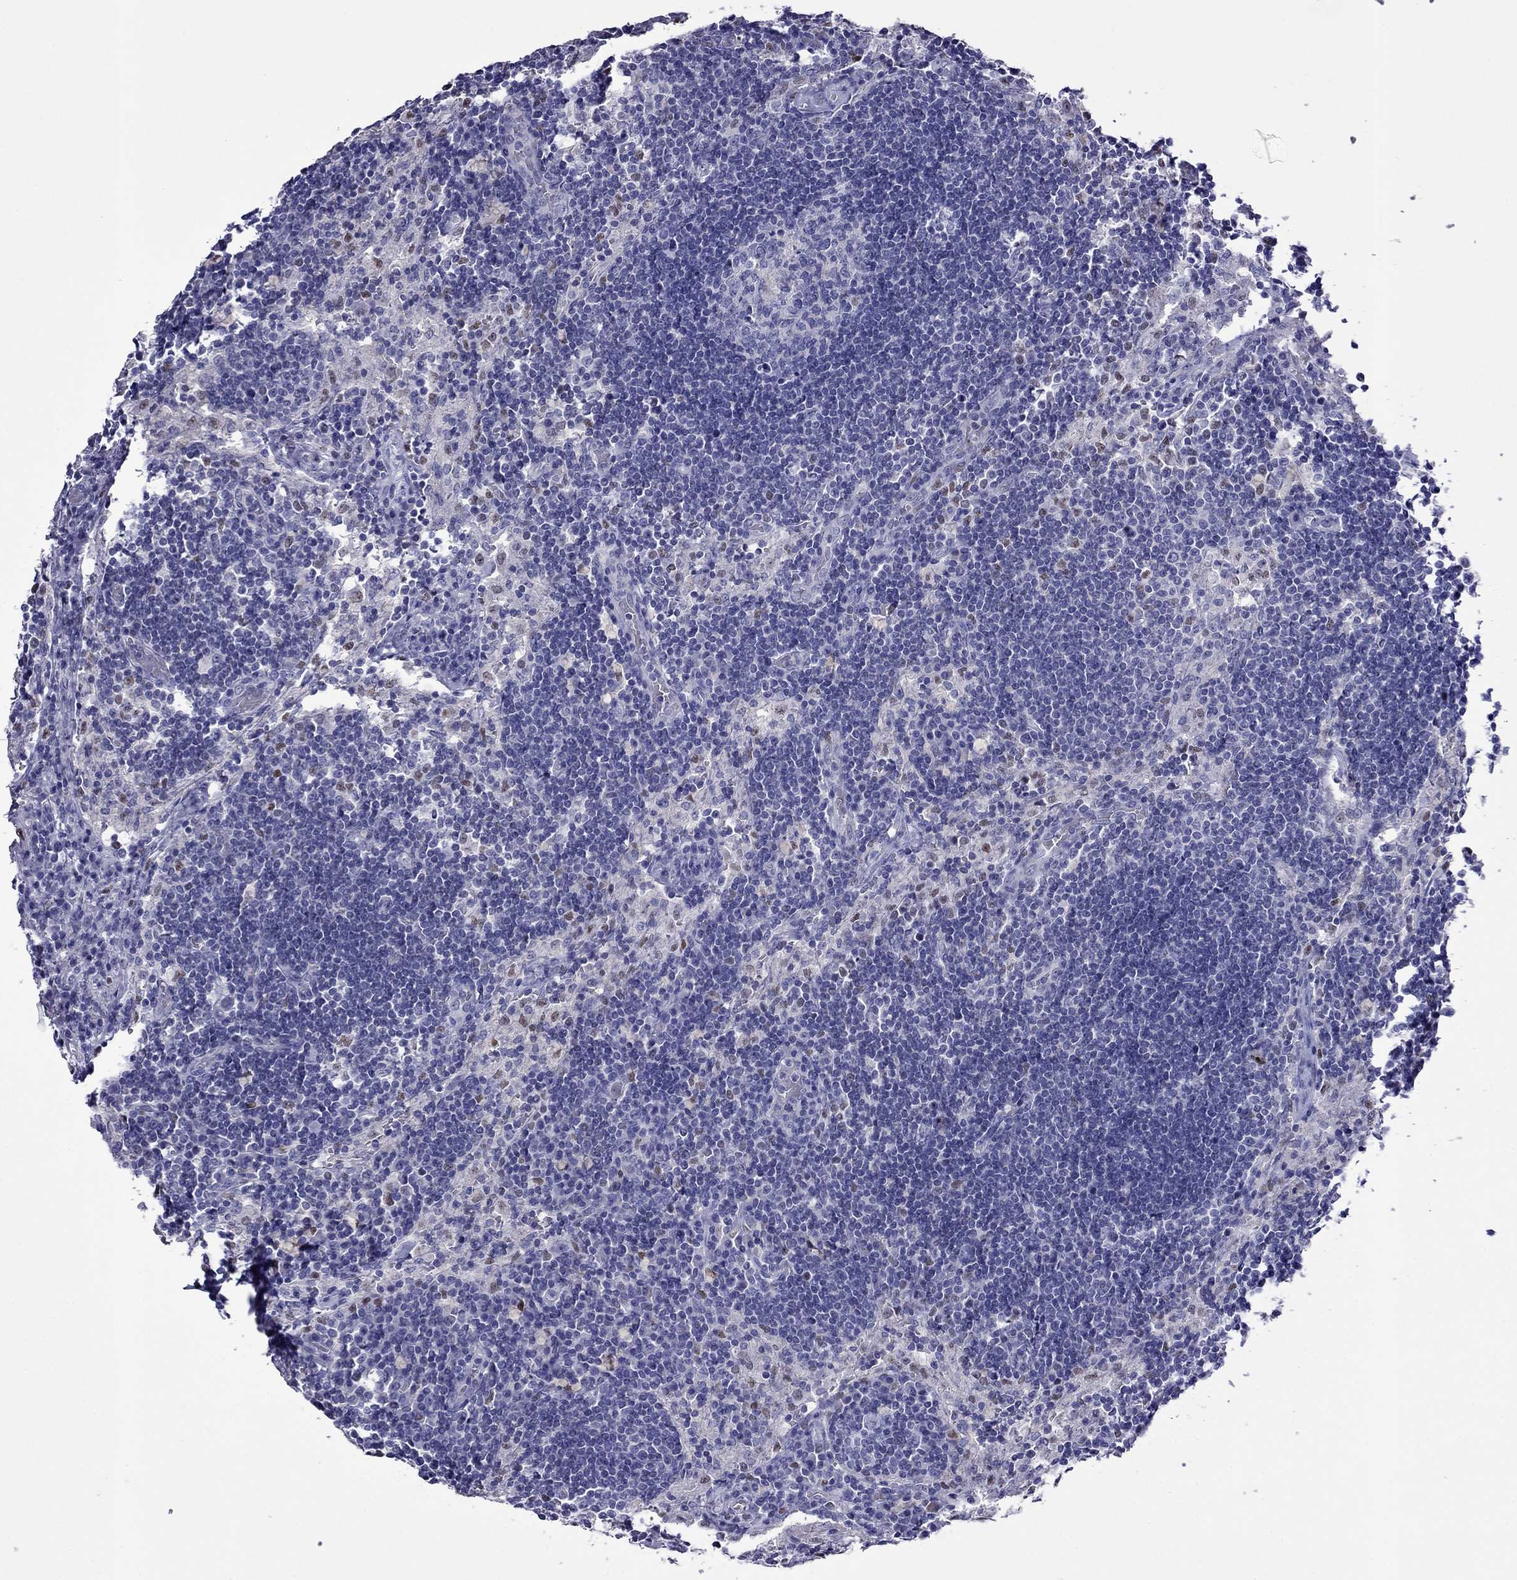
{"staining": {"intensity": "negative", "quantity": "none", "location": "none"}, "tissue": "lymph node", "cell_type": "Germinal center cells", "image_type": "normal", "snomed": [{"axis": "morphology", "description": "Normal tissue, NOS"}, {"axis": "topography", "description": "Lymph node"}], "caption": "This is a photomicrograph of immunohistochemistry staining of benign lymph node, which shows no expression in germinal center cells.", "gene": "MPZ", "patient": {"sex": "male", "age": 63}}